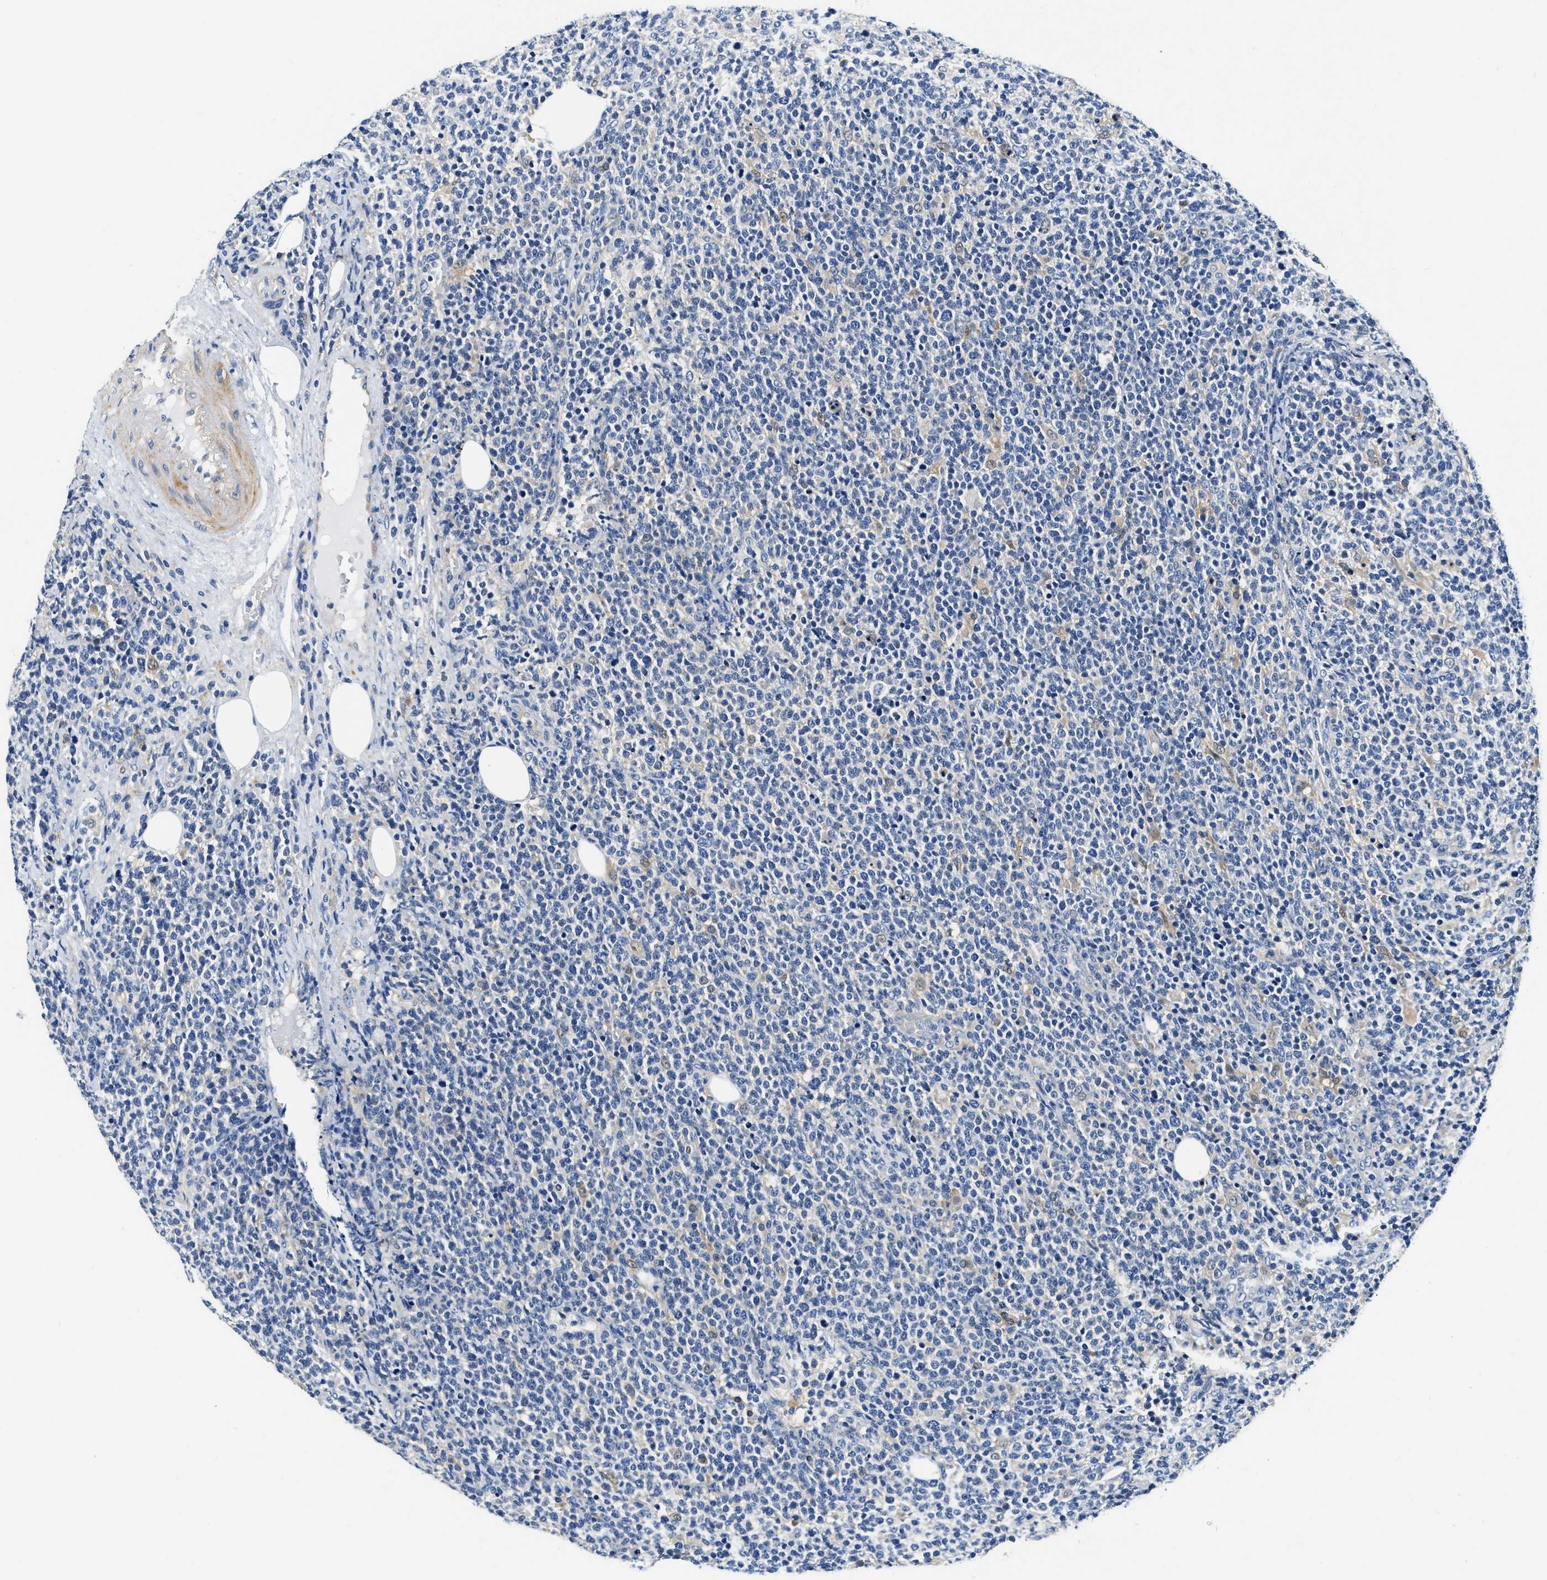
{"staining": {"intensity": "negative", "quantity": "none", "location": "none"}, "tissue": "lymphoma", "cell_type": "Tumor cells", "image_type": "cancer", "snomed": [{"axis": "morphology", "description": "Malignant lymphoma, non-Hodgkin's type, High grade"}, {"axis": "topography", "description": "Lymph node"}], "caption": "There is no significant expression in tumor cells of lymphoma.", "gene": "EIF2AK2", "patient": {"sex": "male", "age": 61}}